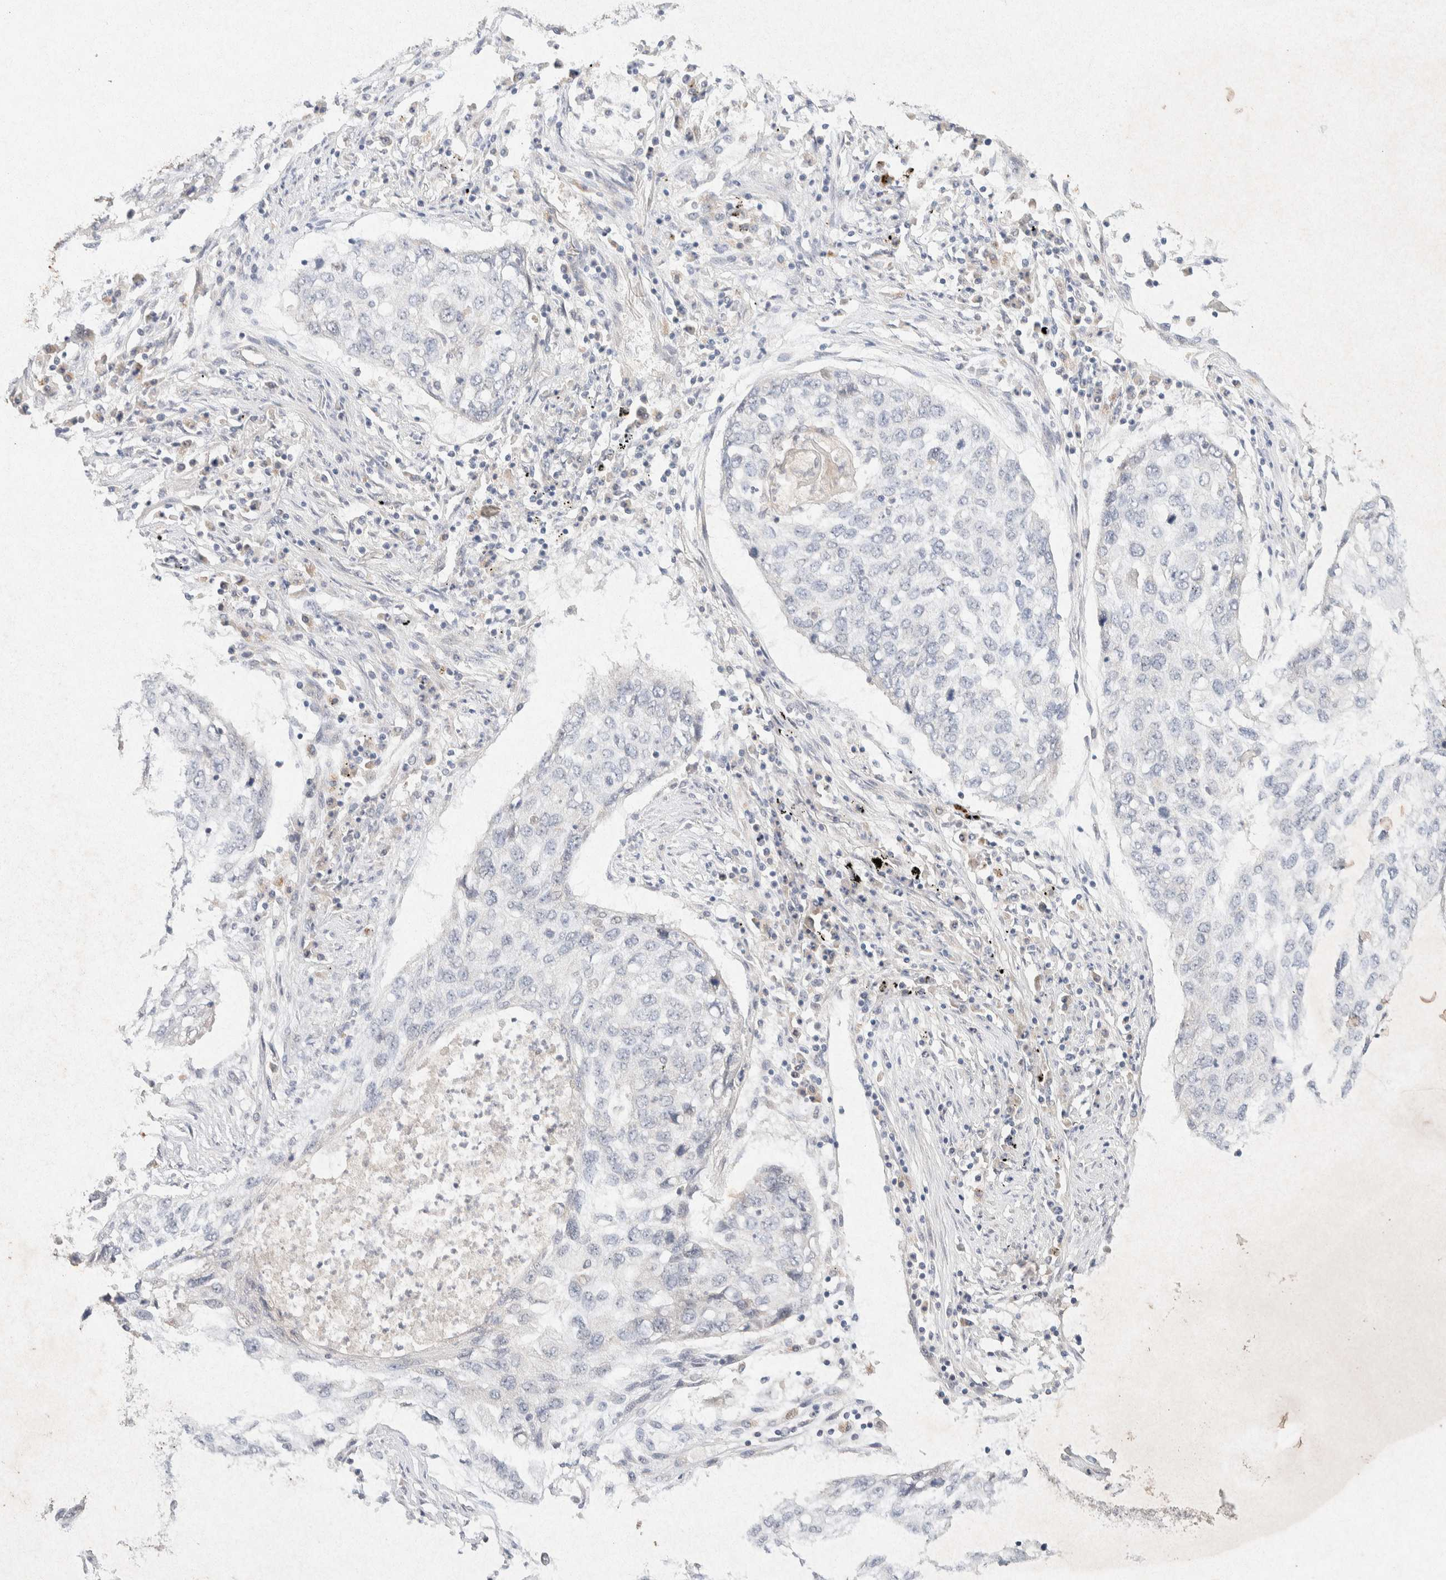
{"staining": {"intensity": "negative", "quantity": "none", "location": "none"}, "tissue": "lung cancer", "cell_type": "Tumor cells", "image_type": "cancer", "snomed": [{"axis": "morphology", "description": "Squamous cell carcinoma, NOS"}, {"axis": "topography", "description": "Lung"}], "caption": "Tumor cells are negative for protein expression in human lung cancer (squamous cell carcinoma).", "gene": "GNAI1", "patient": {"sex": "female", "age": 63}}